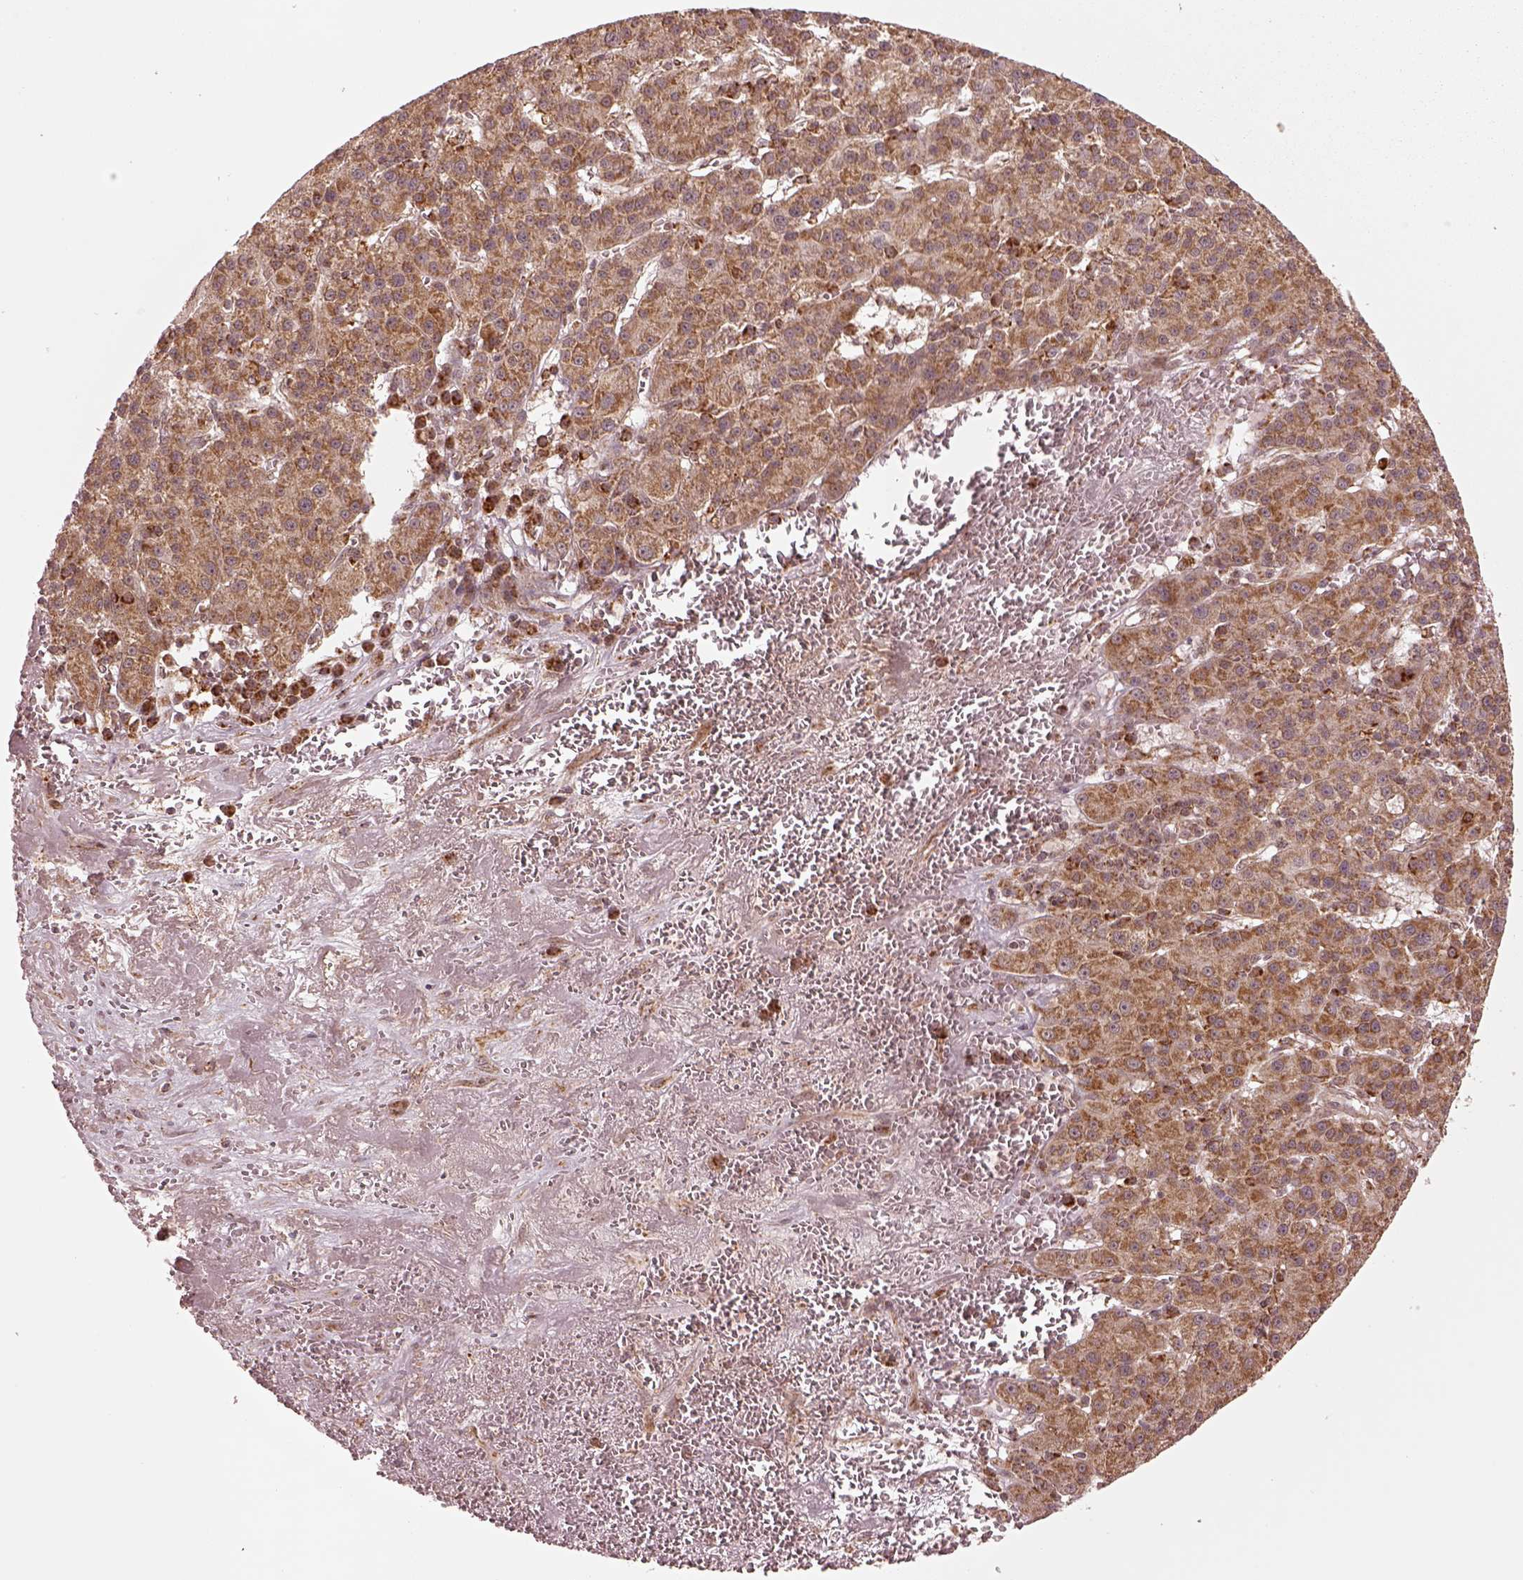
{"staining": {"intensity": "moderate", "quantity": ">75%", "location": "cytoplasmic/membranous"}, "tissue": "liver cancer", "cell_type": "Tumor cells", "image_type": "cancer", "snomed": [{"axis": "morphology", "description": "Carcinoma, Hepatocellular, NOS"}, {"axis": "topography", "description": "Liver"}], "caption": "Hepatocellular carcinoma (liver) stained for a protein (brown) shows moderate cytoplasmic/membranous positive expression in approximately >75% of tumor cells.", "gene": "SEL1L3", "patient": {"sex": "female", "age": 60}}